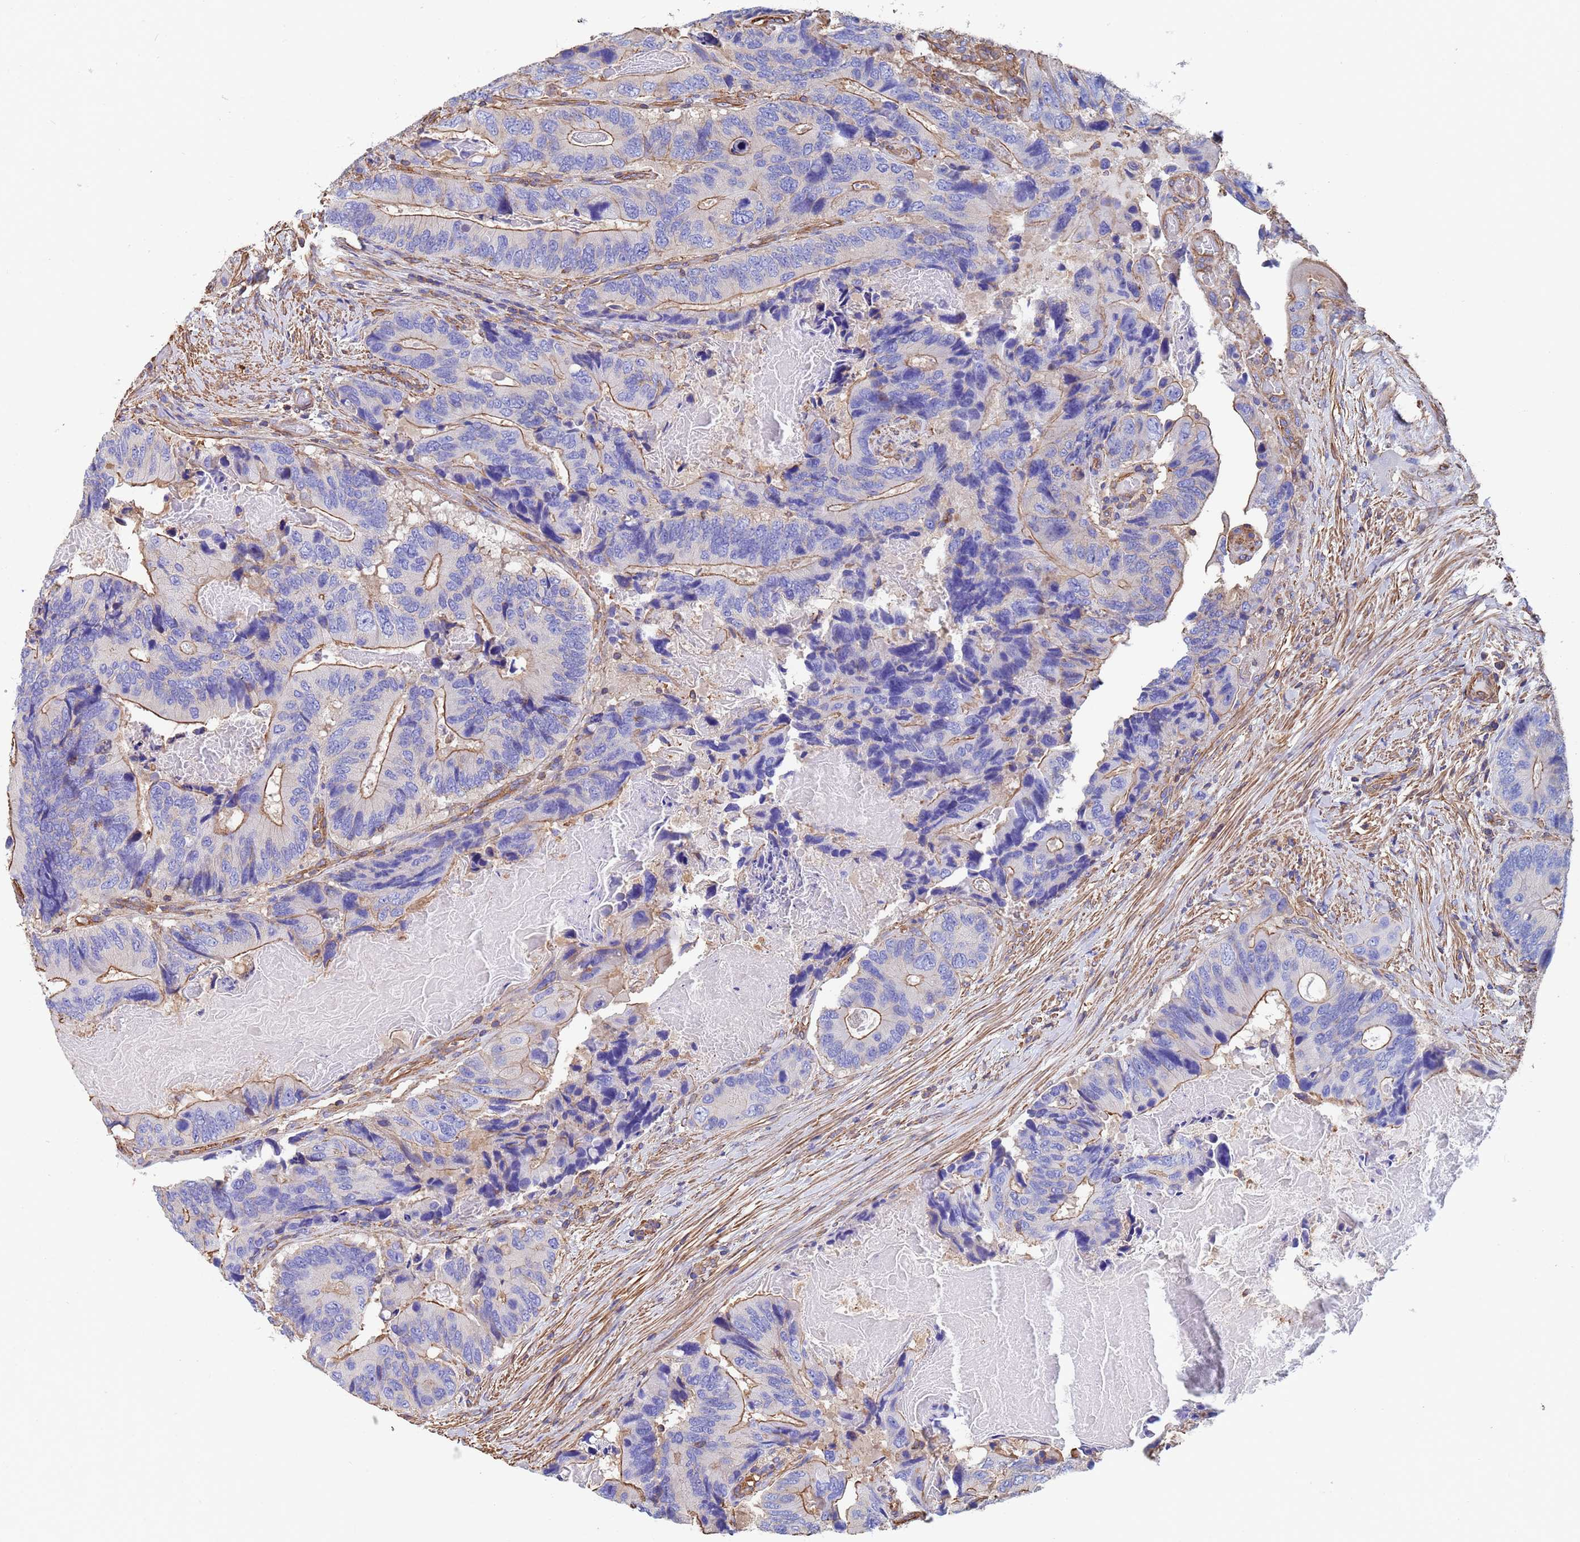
{"staining": {"intensity": "moderate", "quantity": "25%-75%", "location": "cytoplasmic/membranous"}, "tissue": "colorectal cancer", "cell_type": "Tumor cells", "image_type": "cancer", "snomed": [{"axis": "morphology", "description": "Adenocarcinoma, NOS"}, {"axis": "topography", "description": "Colon"}], "caption": "Immunohistochemical staining of human adenocarcinoma (colorectal) shows medium levels of moderate cytoplasmic/membranous protein staining in about 25%-75% of tumor cells.", "gene": "MYL12A", "patient": {"sex": "male", "age": 84}}